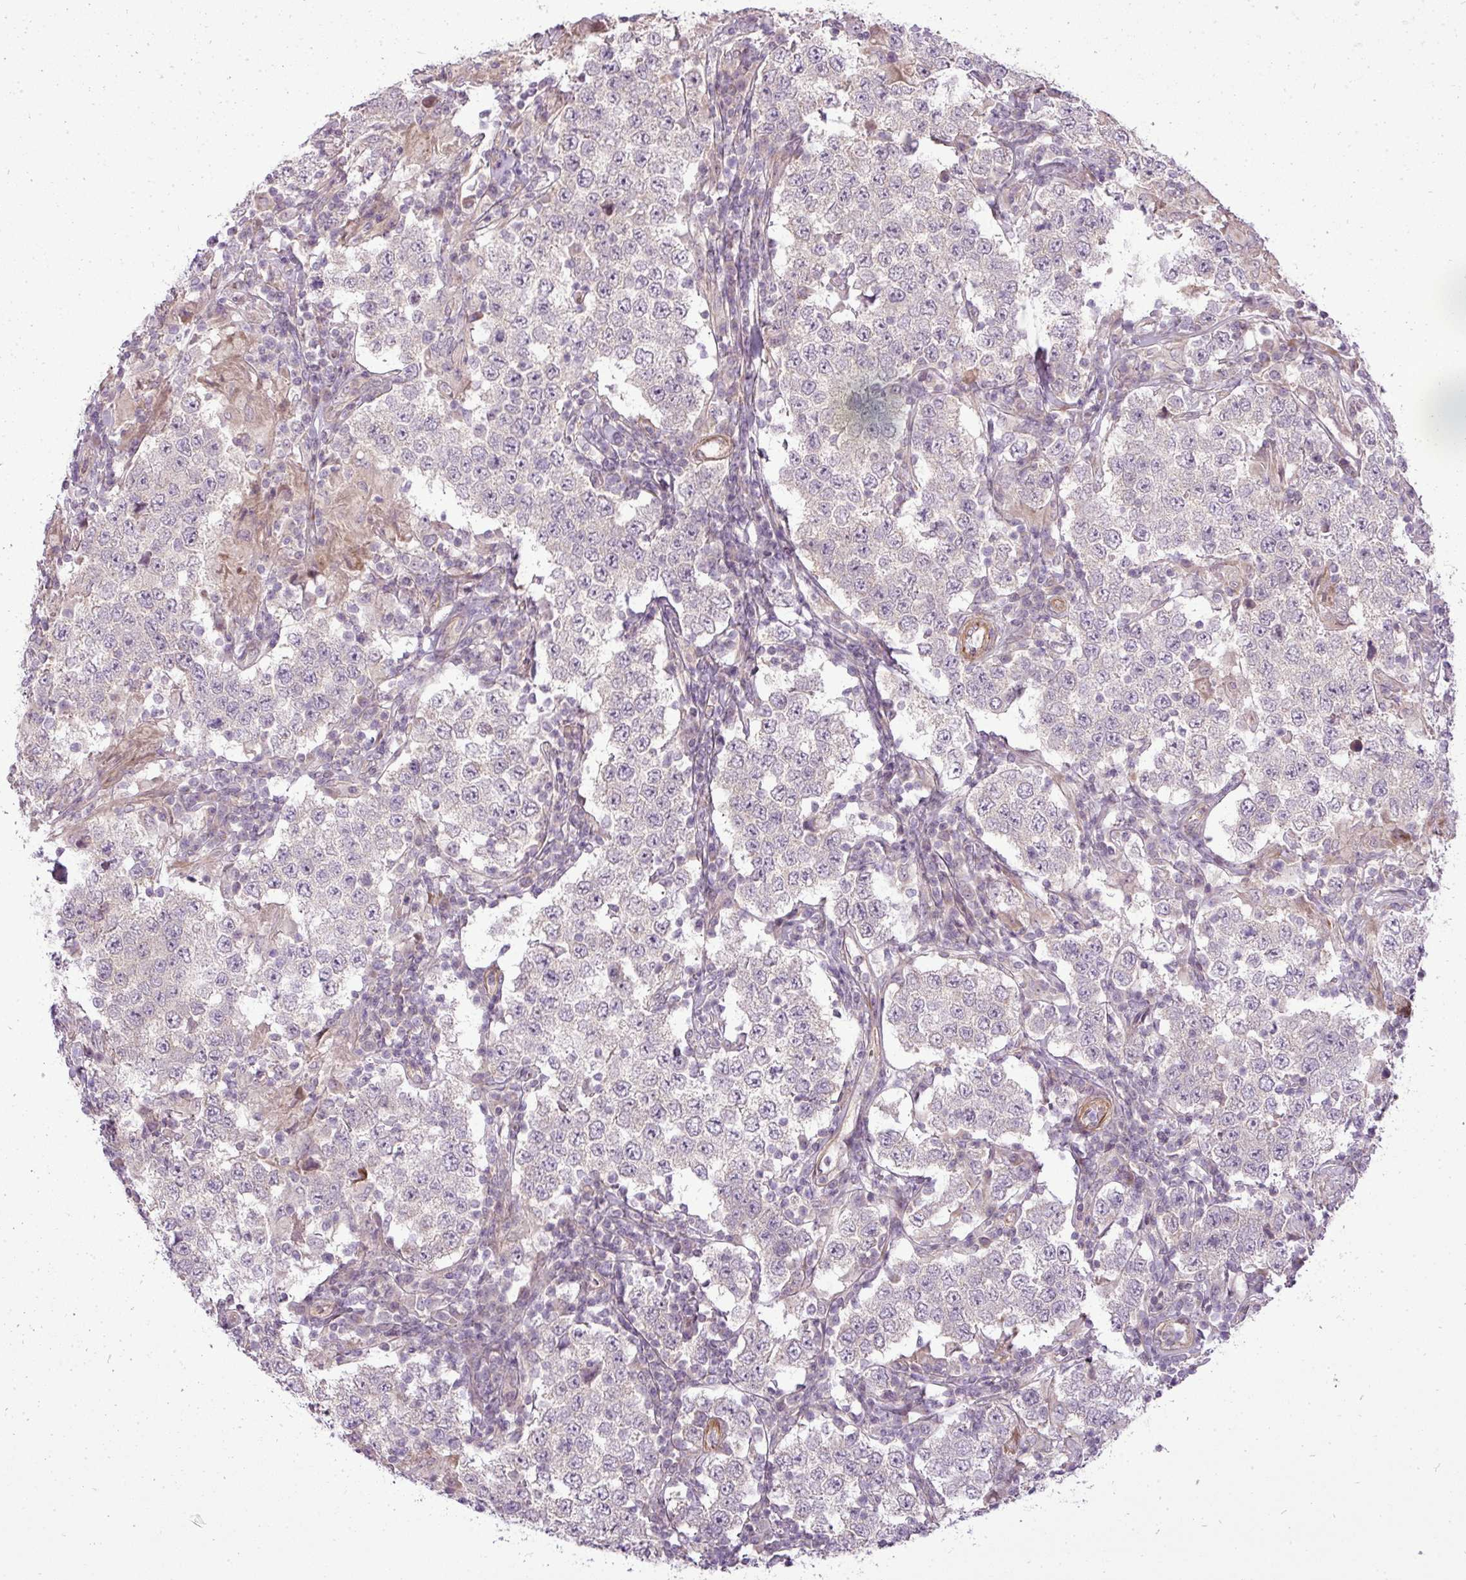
{"staining": {"intensity": "negative", "quantity": "none", "location": "none"}, "tissue": "testis cancer", "cell_type": "Tumor cells", "image_type": "cancer", "snomed": [{"axis": "morphology", "description": "Seminoma, NOS"}, {"axis": "morphology", "description": "Carcinoma, Embryonal, NOS"}, {"axis": "topography", "description": "Testis"}], "caption": "This is an immunohistochemistry image of human seminoma (testis). There is no expression in tumor cells.", "gene": "PDRG1", "patient": {"sex": "male", "age": 41}}